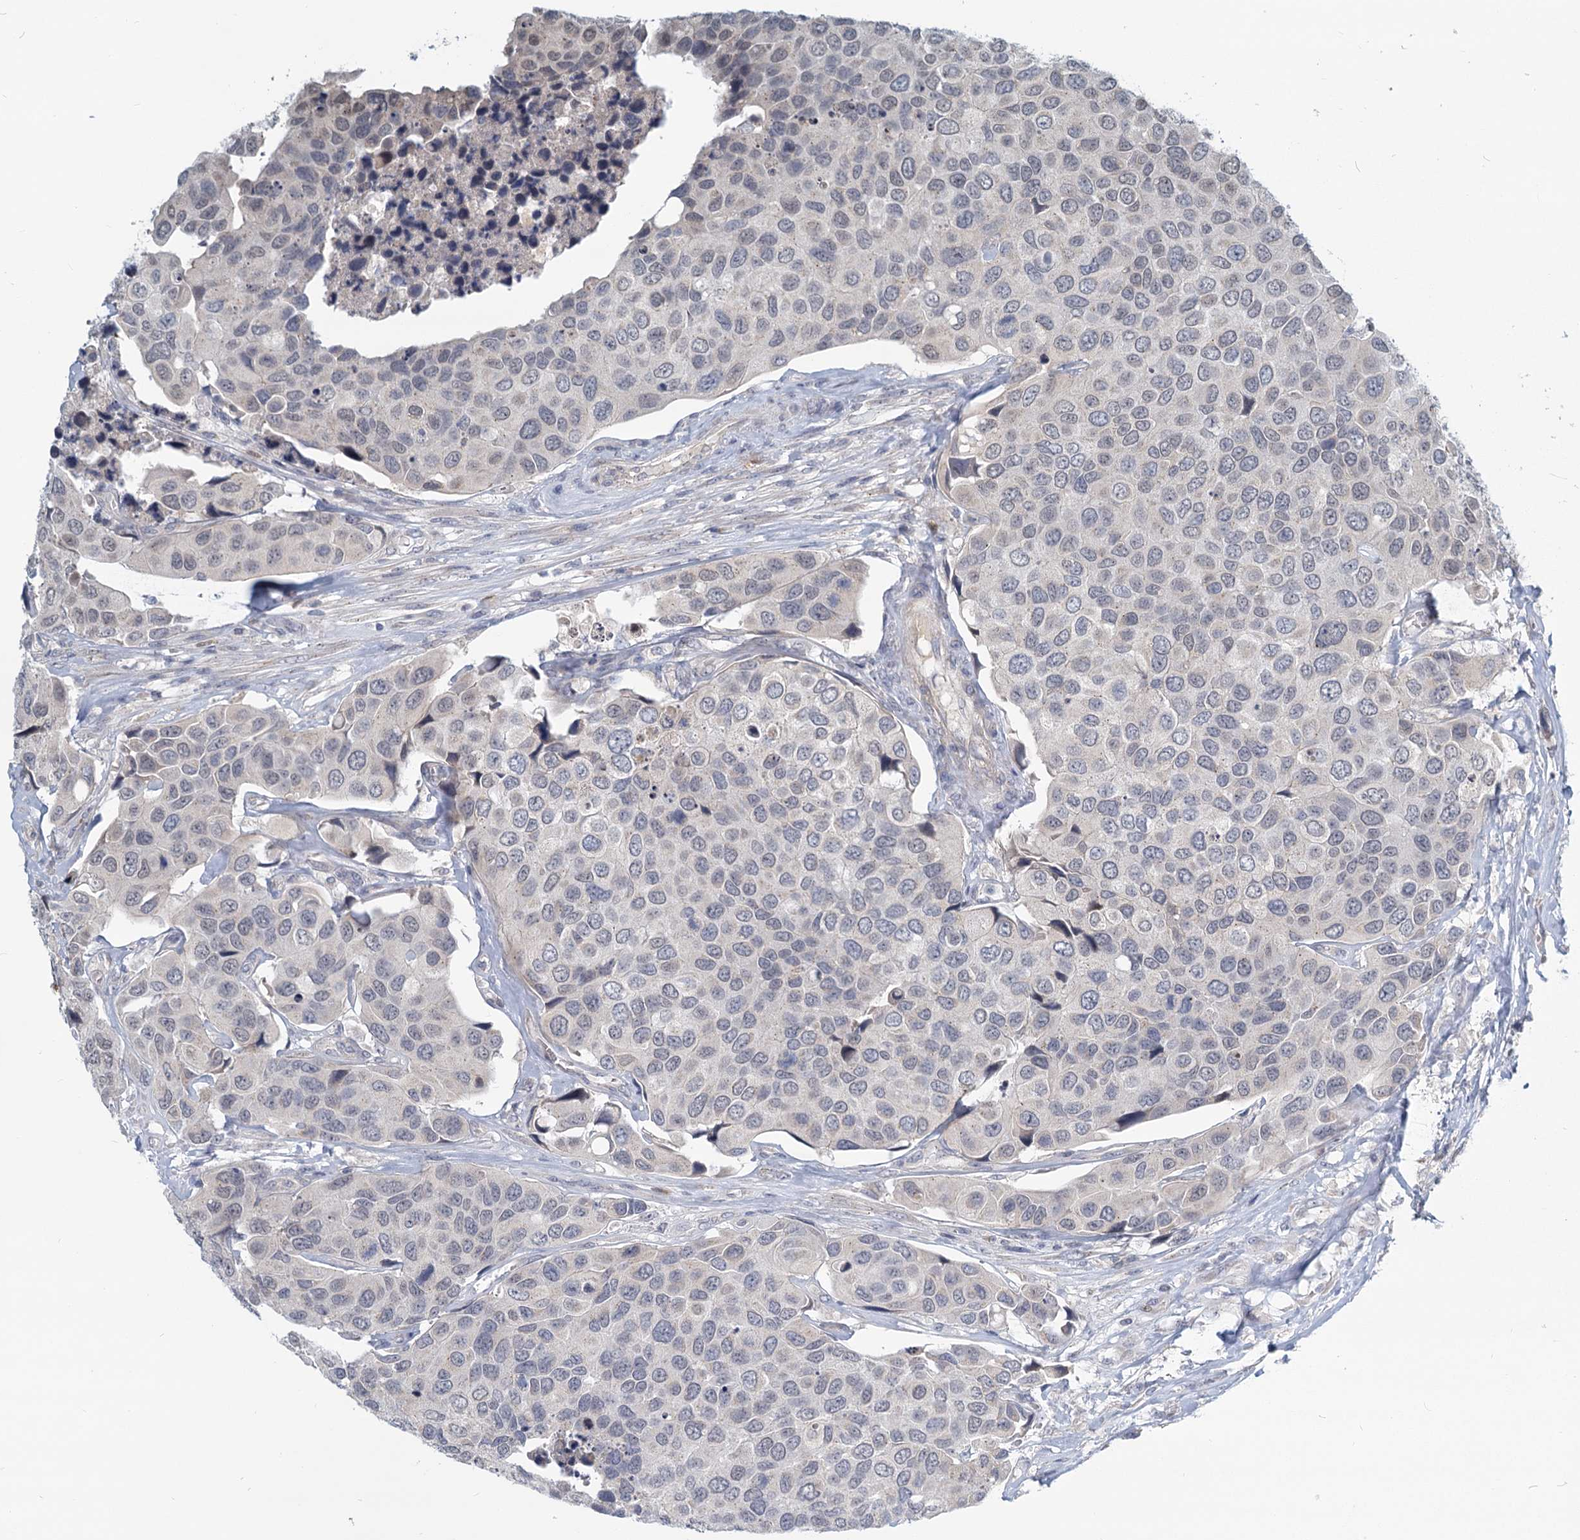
{"staining": {"intensity": "negative", "quantity": "none", "location": "none"}, "tissue": "urothelial cancer", "cell_type": "Tumor cells", "image_type": "cancer", "snomed": [{"axis": "morphology", "description": "Urothelial carcinoma, High grade"}, {"axis": "topography", "description": "Urinary bladder"}], "caption": "A high-resolution micrograph shows immunohistochemistry staining of urothelial cancer, which exhibits no significant positivity in tumor cells.", "gene": "STAP1", "patient": {"sex": "male", "age": 74}}